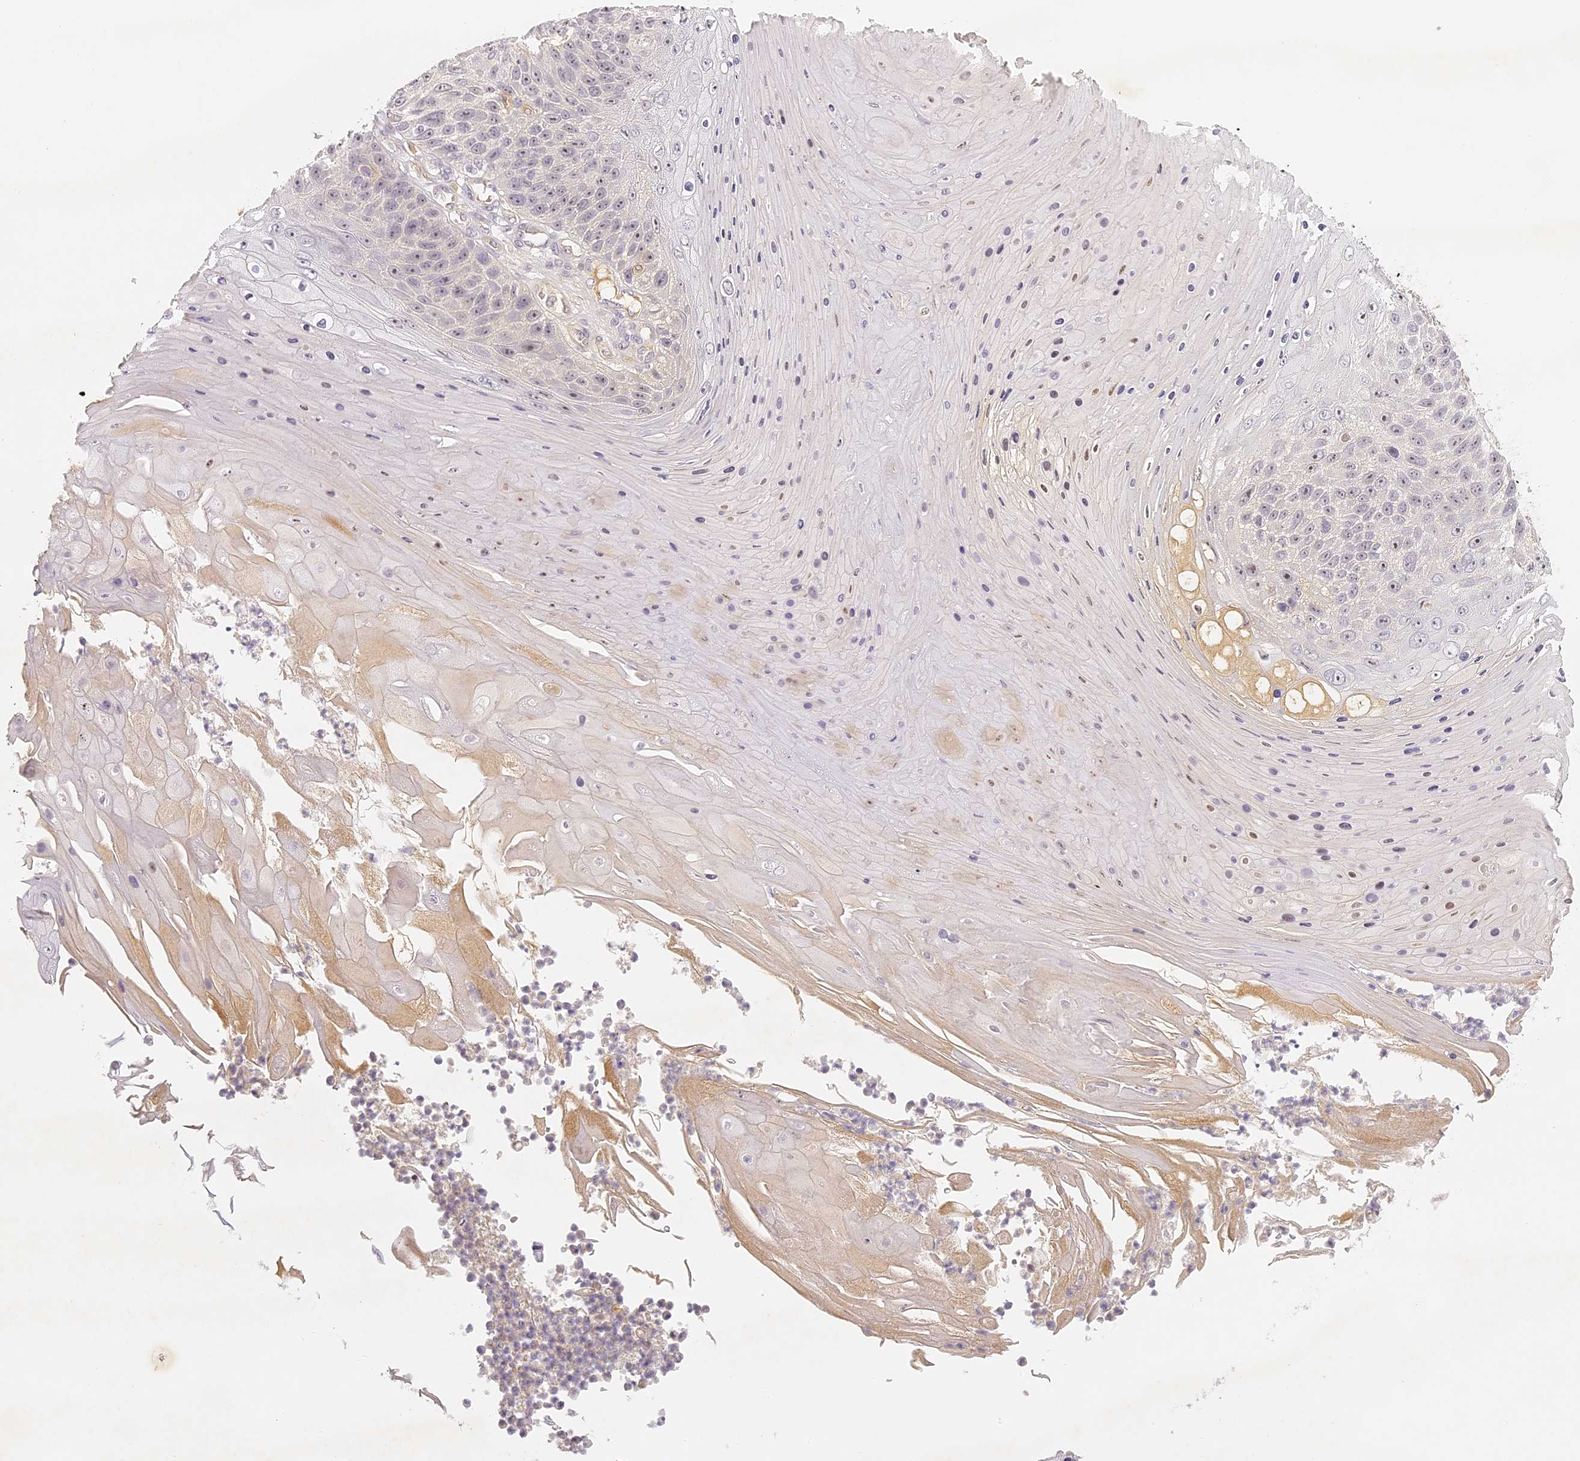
{"staining": {"intensity": "weak", "quantity": "<25%", "location": "nuclear"}, "tissue": "skin cancer", "cell_type": "Tumor cells", "image_type": "cancer", "snomed": [{"axis": "morphology", "description": "Squamous cell carcinoma, NOS"}, {"axis": "topography", "description": "Skin"}], "caption": "Immunohistochemistry (IHC) of human skin cancer shows no expression in tumor cells.", "gene": "ELL3", "patient": {"sex": "female", "age": 88}}